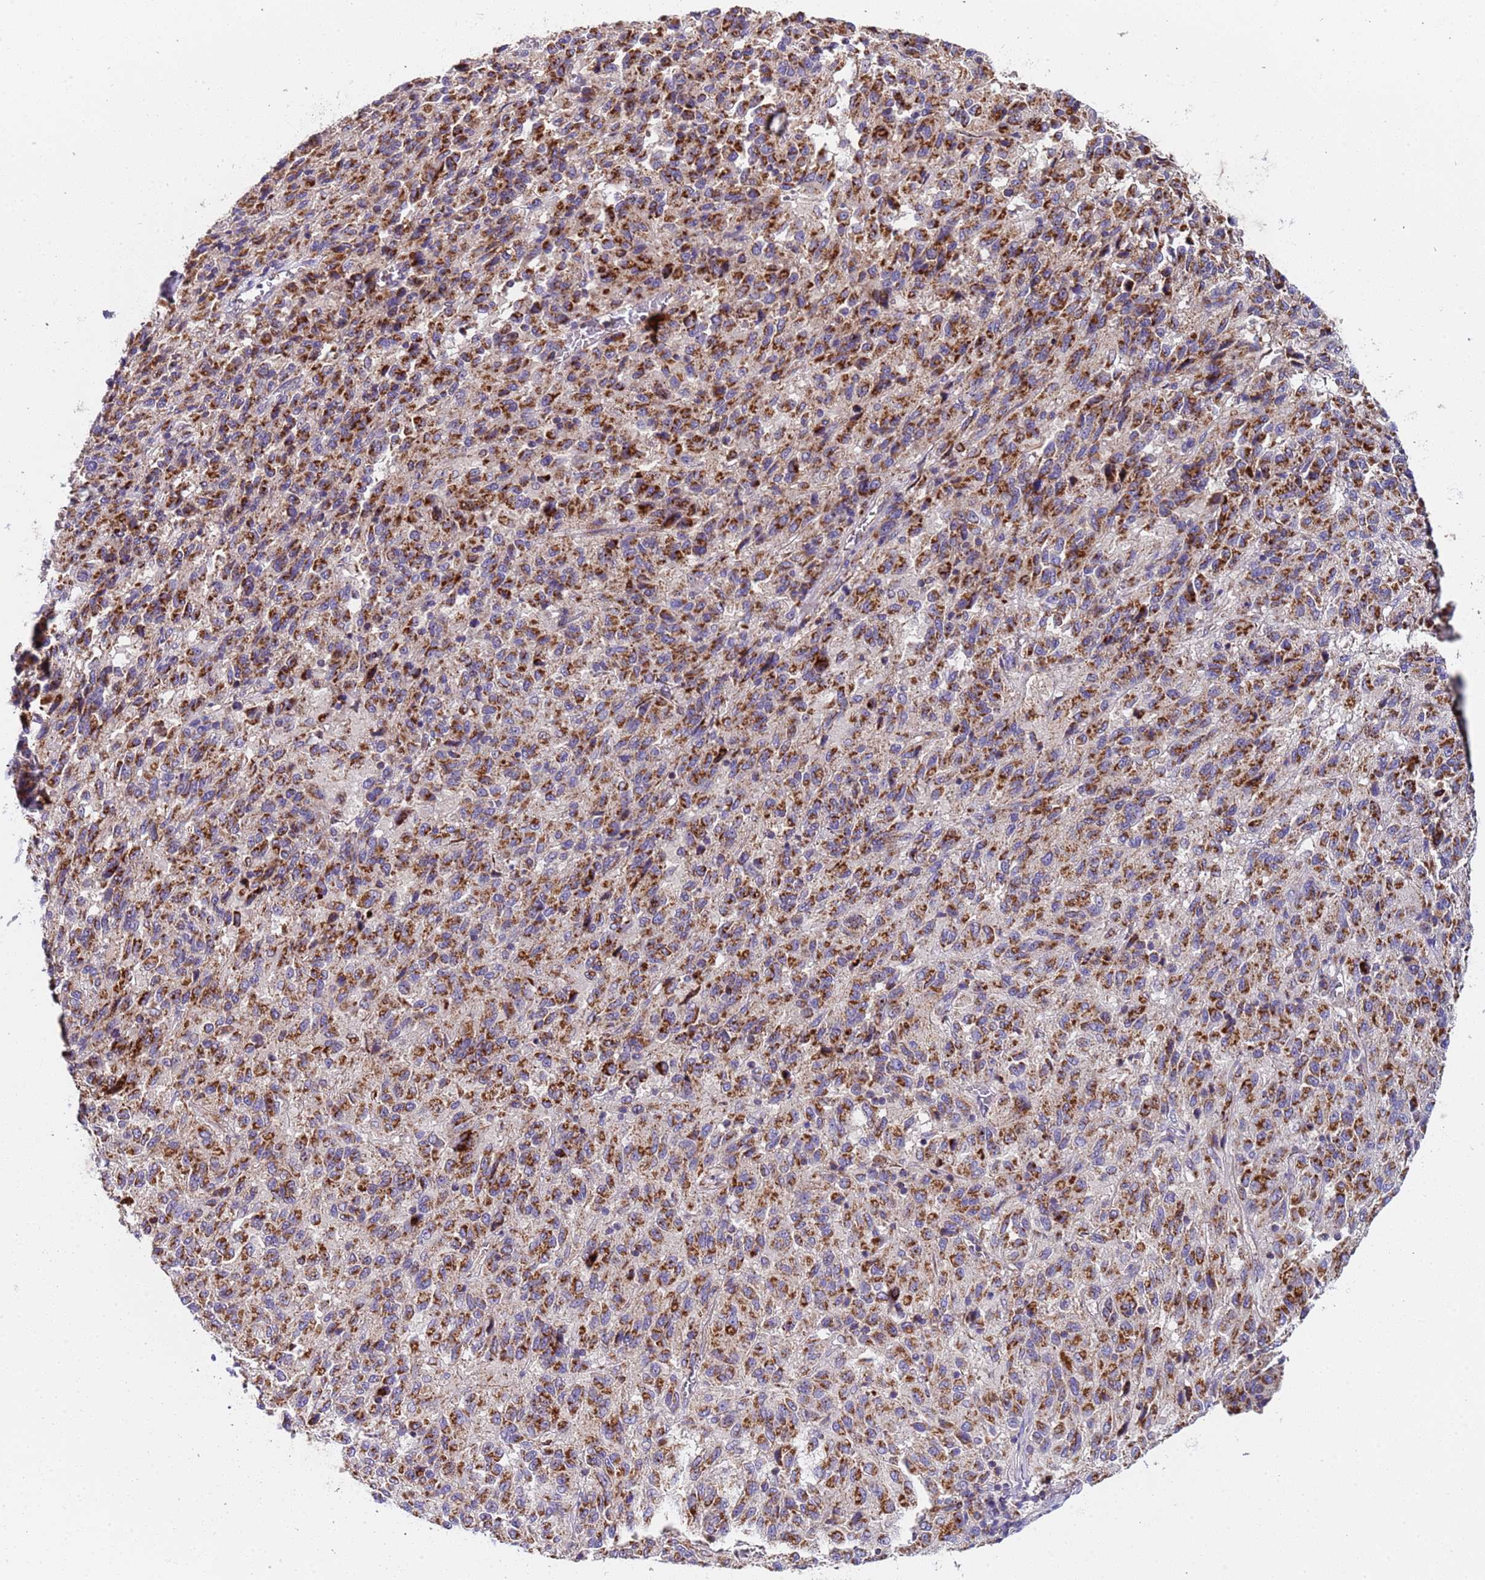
{"staining": {"intensity": "strong", "quantity": ">75%", "location": "cytoplasmic/membranous"}, "tissue": "melanoma", "cell_type": "Tumor cells", "image_type": "cancer", "snomed": [{"axis": "morphology", "description": "Malignant melanoma, Metastatic site"}, {"axis": "topography", "description": "Lung"}], "caption": "IHC photomicrograph of malignant melanoma (metastatic site) stained for a protein (brown), which reveals high levels of strong cytoplasmic/membranous positivity in about >75% of tumor cells.", "gene": "TMEM126A", "patient": {"sex": "male", "age": 64}}